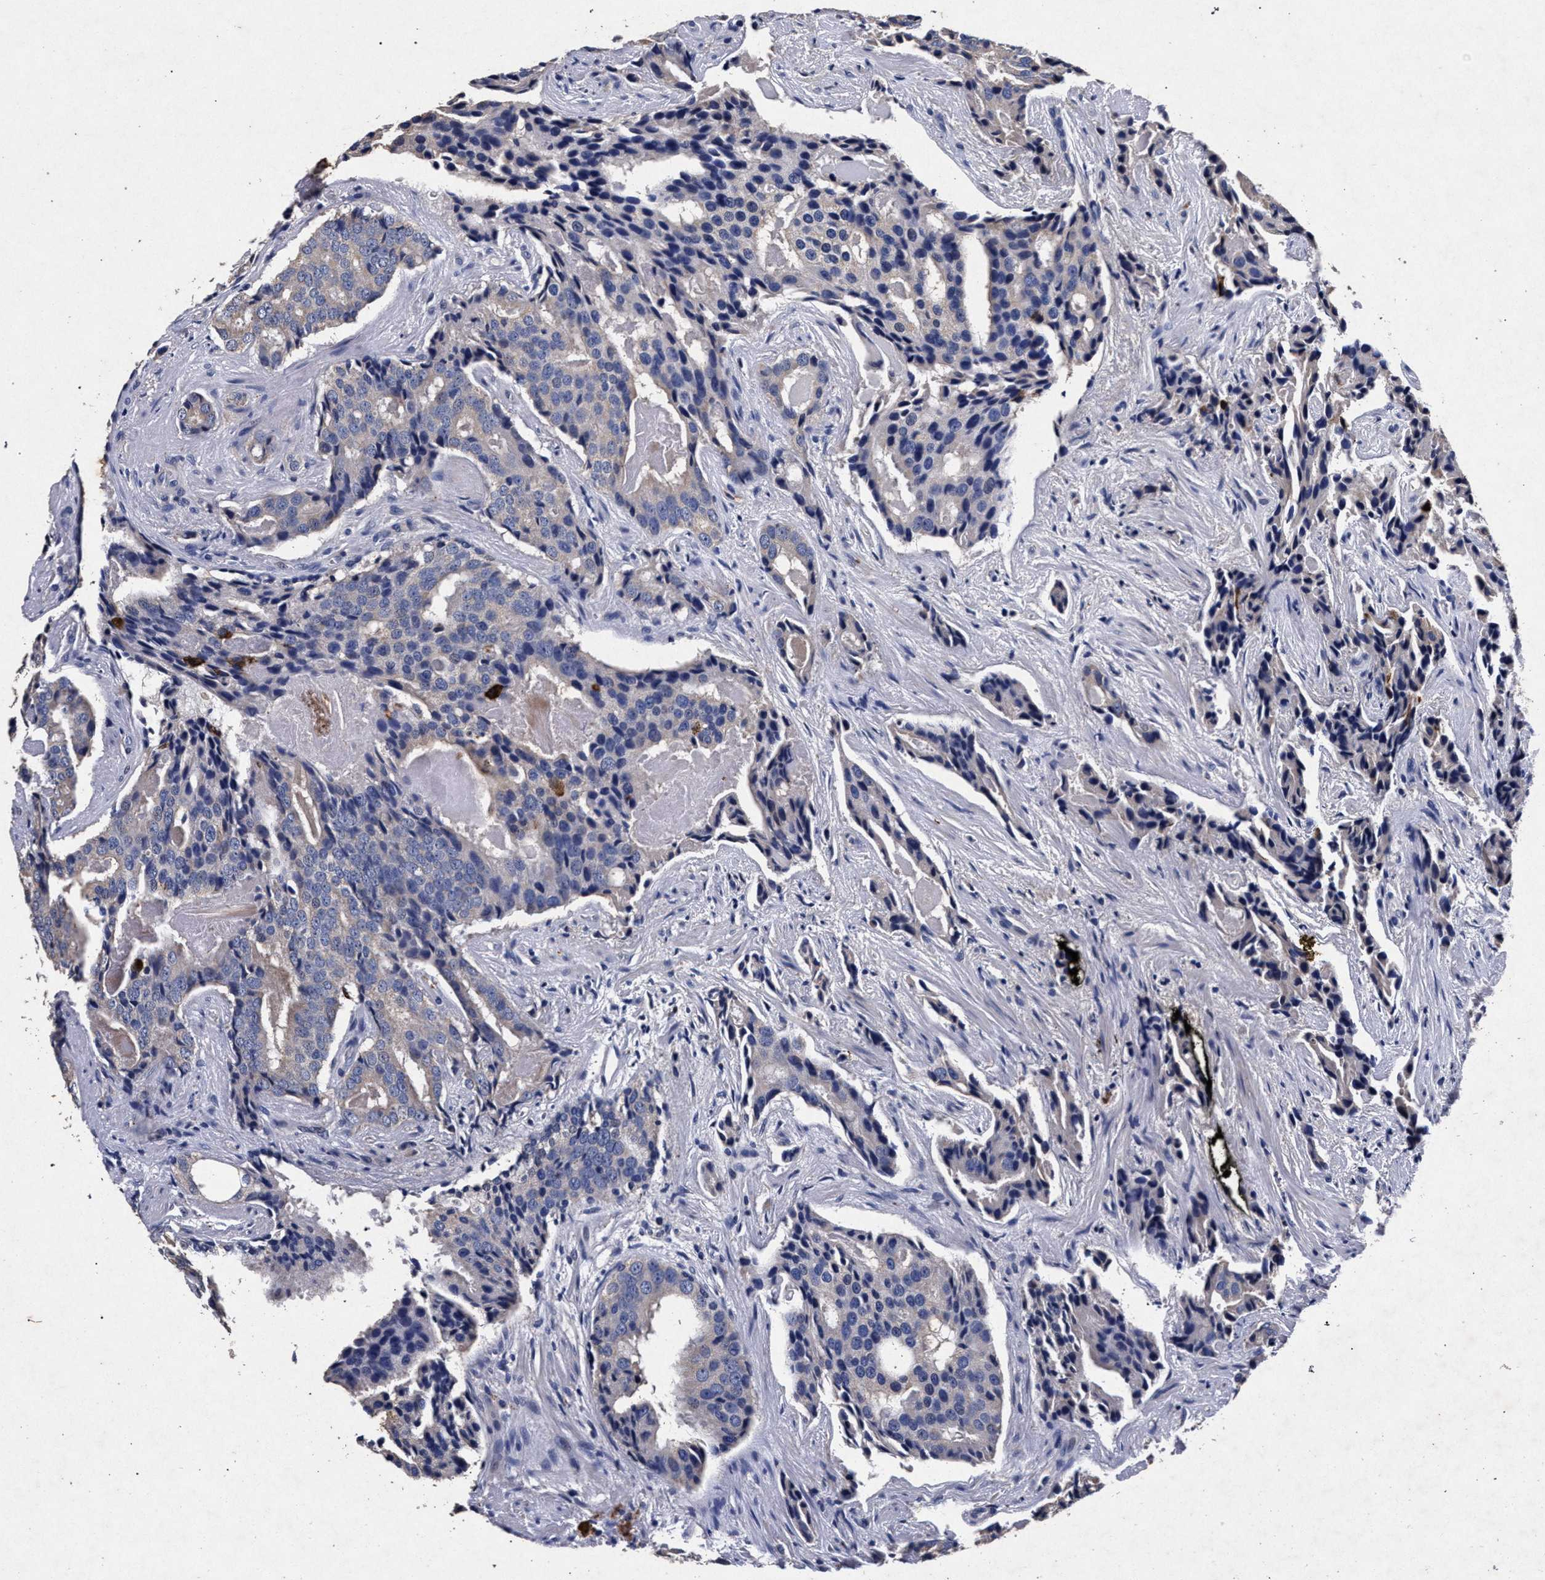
{"staining": {"intensity": "negative", "quantity": "none", "location": "none"}, "tissue": "prostate cancer", "cell_type": "Tumor cells", "image_type": "cancer", "snomed": [{"axis": "morphology", "description": "Adenocarcinoma, High grade"}, {"axis": "topography", "description": "Prostate"}], "caption": "Immunohistochemical staining of prostate cancer shows no significant expression in tumor cells.", "gene": "ATP1A2", "patient": {"sex": "male", "age": 58}}